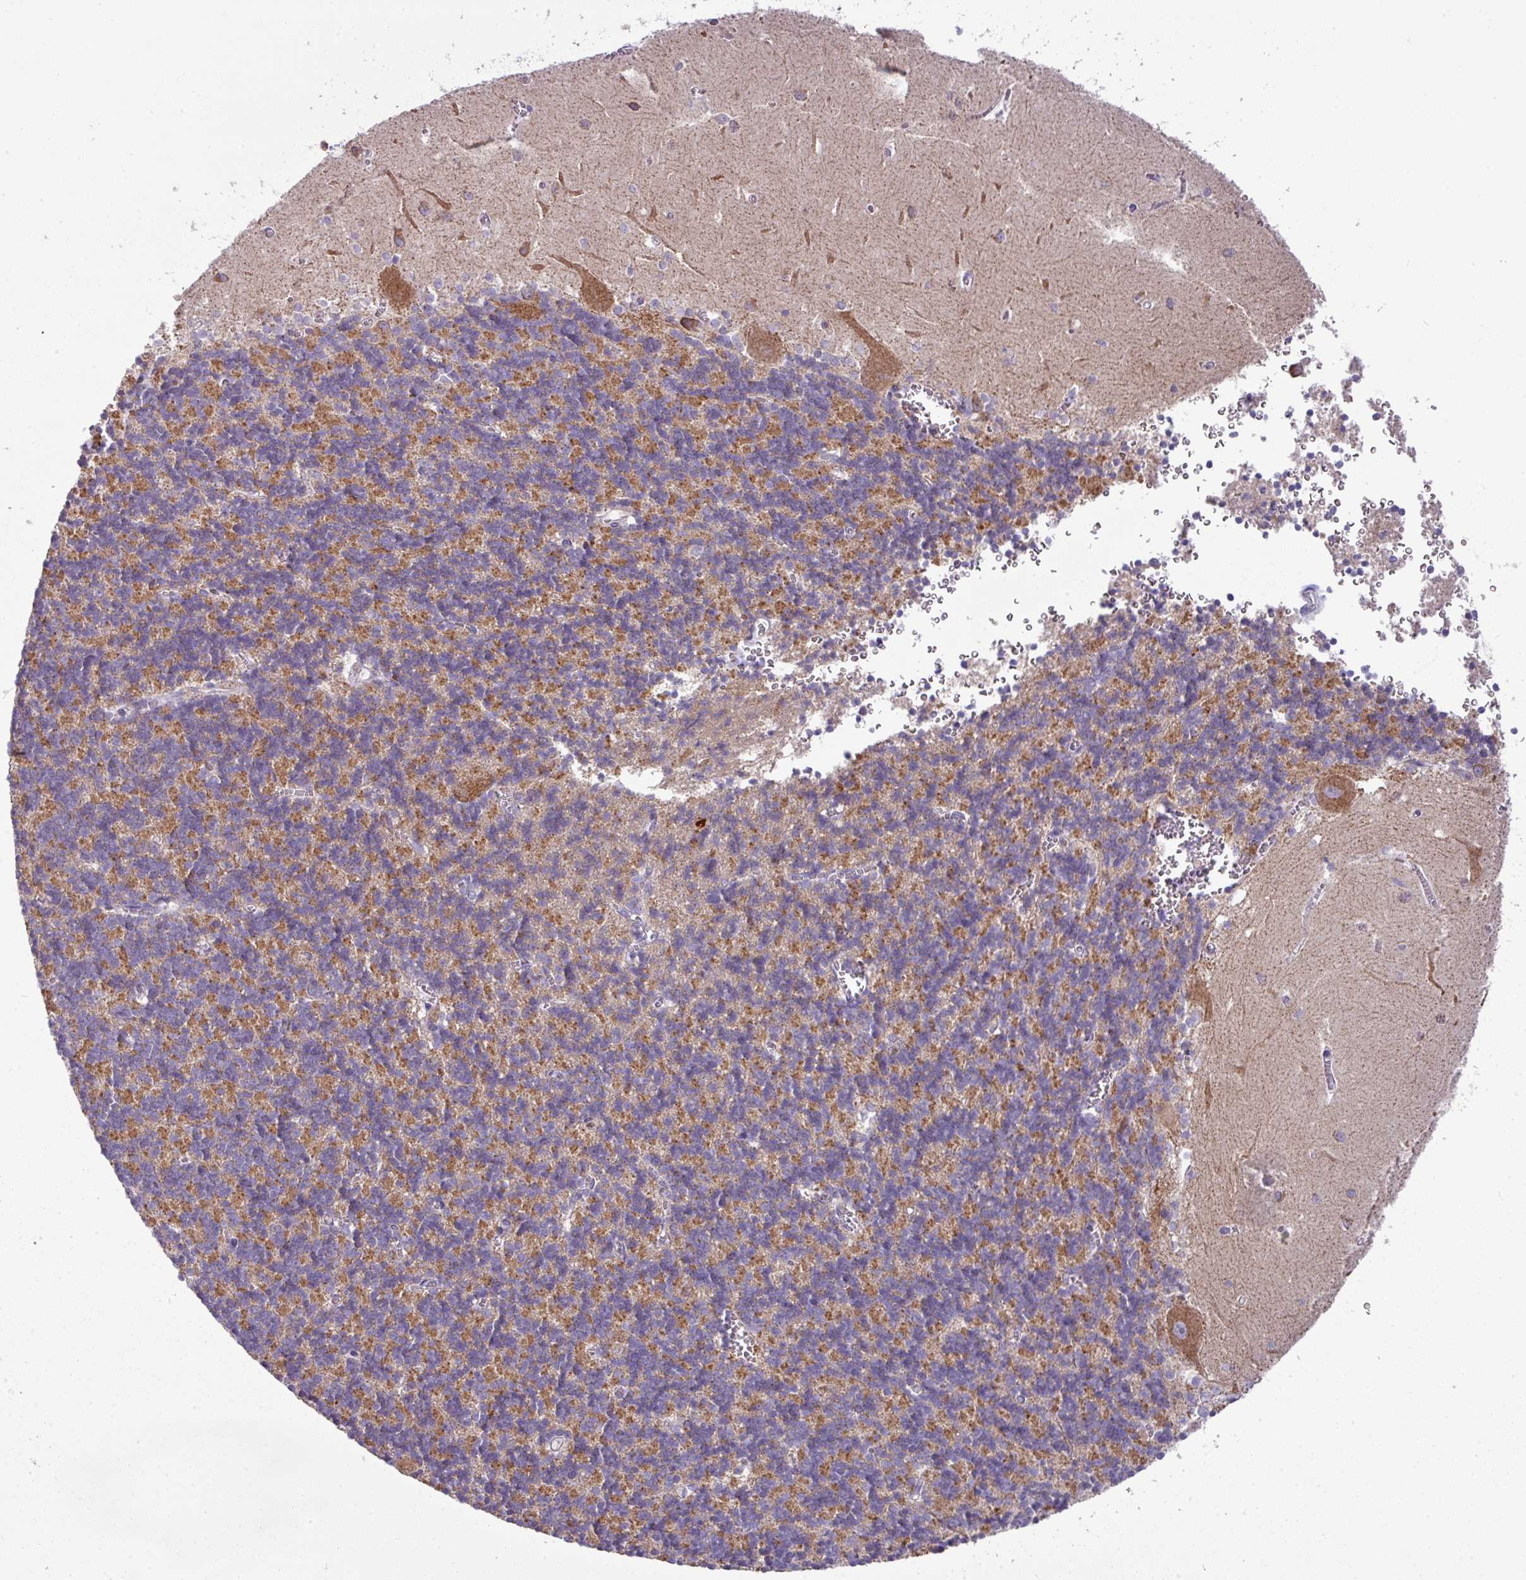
{"staining": {"intensity": "moderate", "quantity": "25%-75%", "location": "cytoplasmic/membranous"}, "tissue": "cerebellum", "cell_type": "Cells in granular layer", "image_type": "normal", "snomed": [{"axis": "morphology", "description": "Normal tissue, NOS"}, {"axis": "topography", "description": "Cerebellum"}], "caption": "Immunohistochemistry of benign cerebellum displays medium levels of moderate cytoplasmic/membranous staining in approximately 25%-75% of cells in granular layer. (DAB (3,3'-diaminobenzidine) IHC, brown staining for protein, blue staining for nuclei).", "gene": "TRAPPC1", "patient": {"sex": "male", "age": 37}}